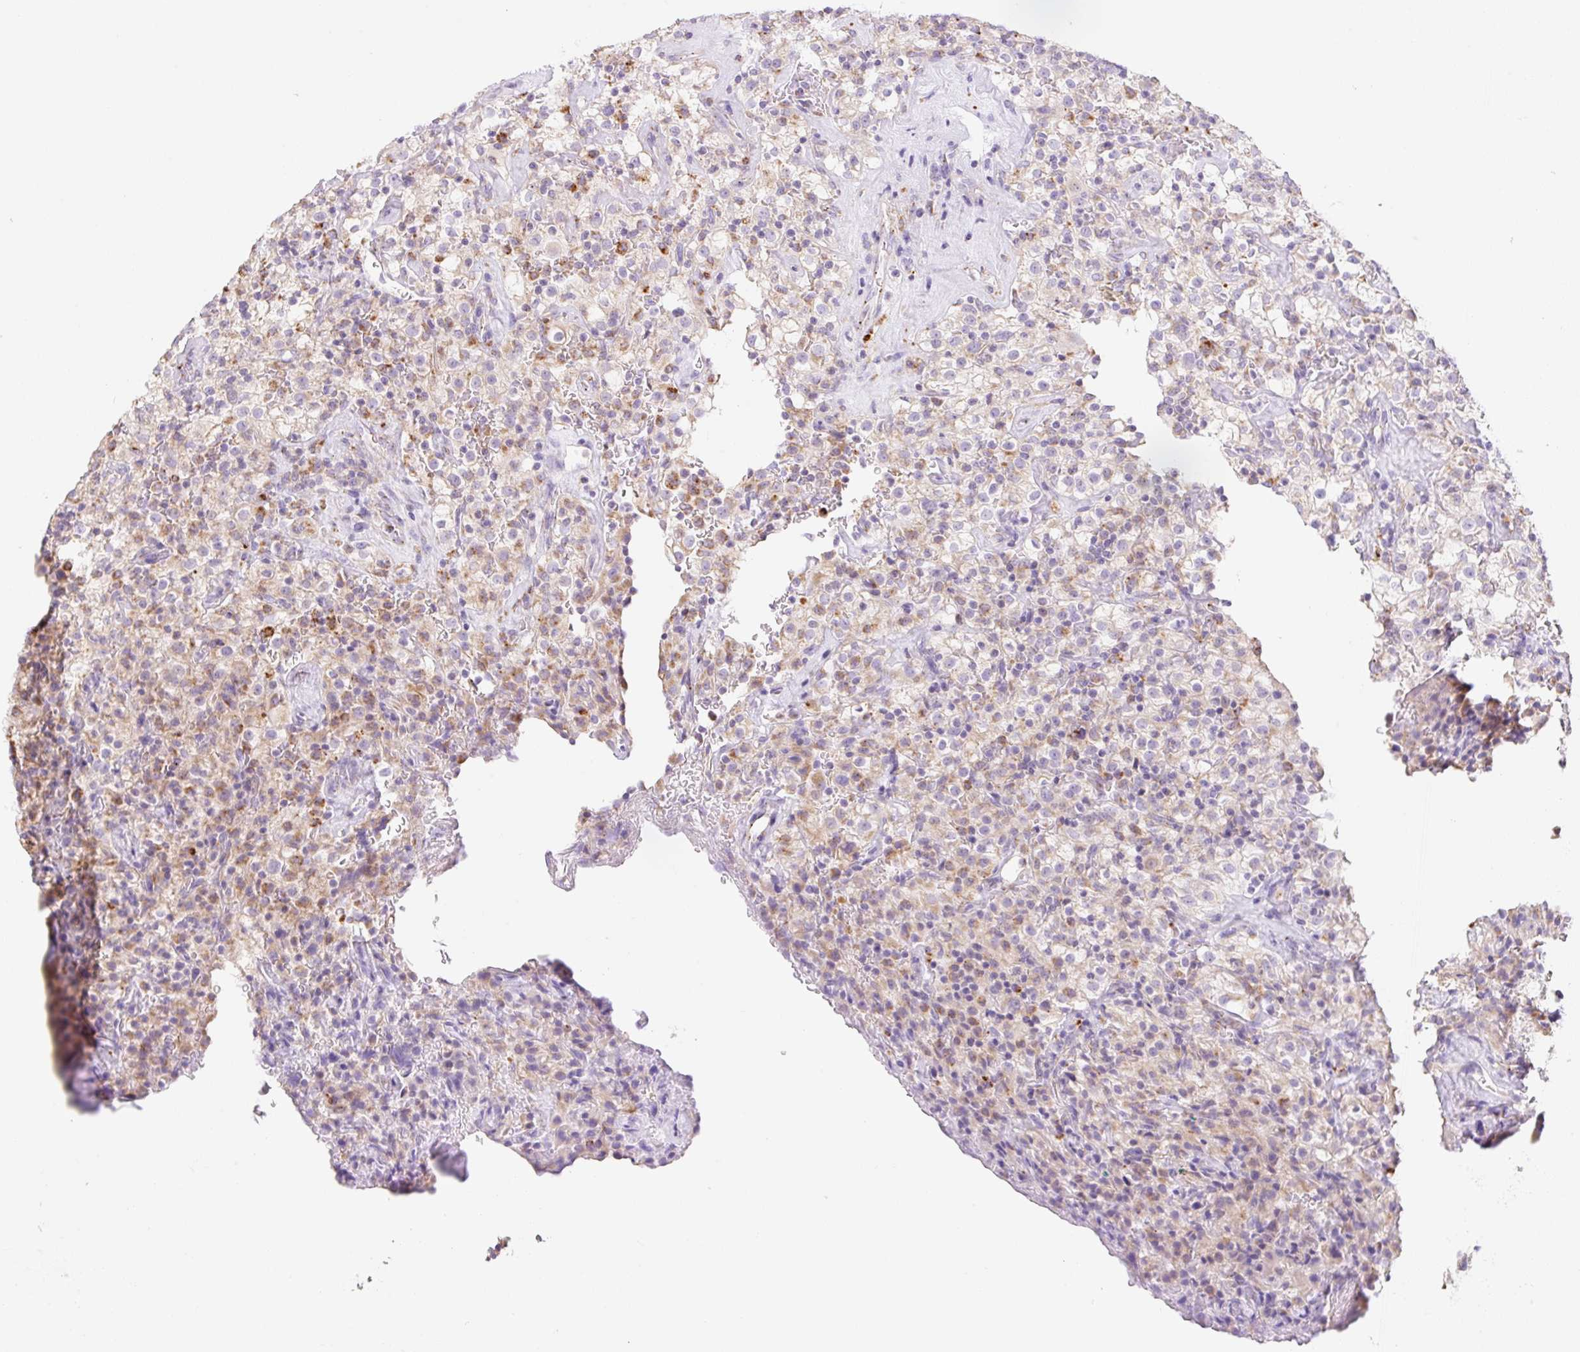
{"staining": {"intensity": "weak", "quantity": "25%-75%", "location": "cytoplasmic/membranous"}, "tissue": "renal cancer", "cell_type": "Tumor cells", "image_type": "cancer", "snomed": [{"axis": "morphology", "description": "Adenocarcinoma, NOS"}, {"axis": "topography", "description": "Kidney"}], "caption": "Immunohistochemistry (IHC) image of neoplastic tissue: renal cancer (adenocarcinoma) stained using immunohistochemistry (IHC) shows low levels of weak protein expression localized specifically in the cytoplasmic/membranous of tumor cells, appearing as a cytoplasmic/membranous brown color.", "gene": "CLEC3A", "patient": {"sex": "female", "age": 74}}